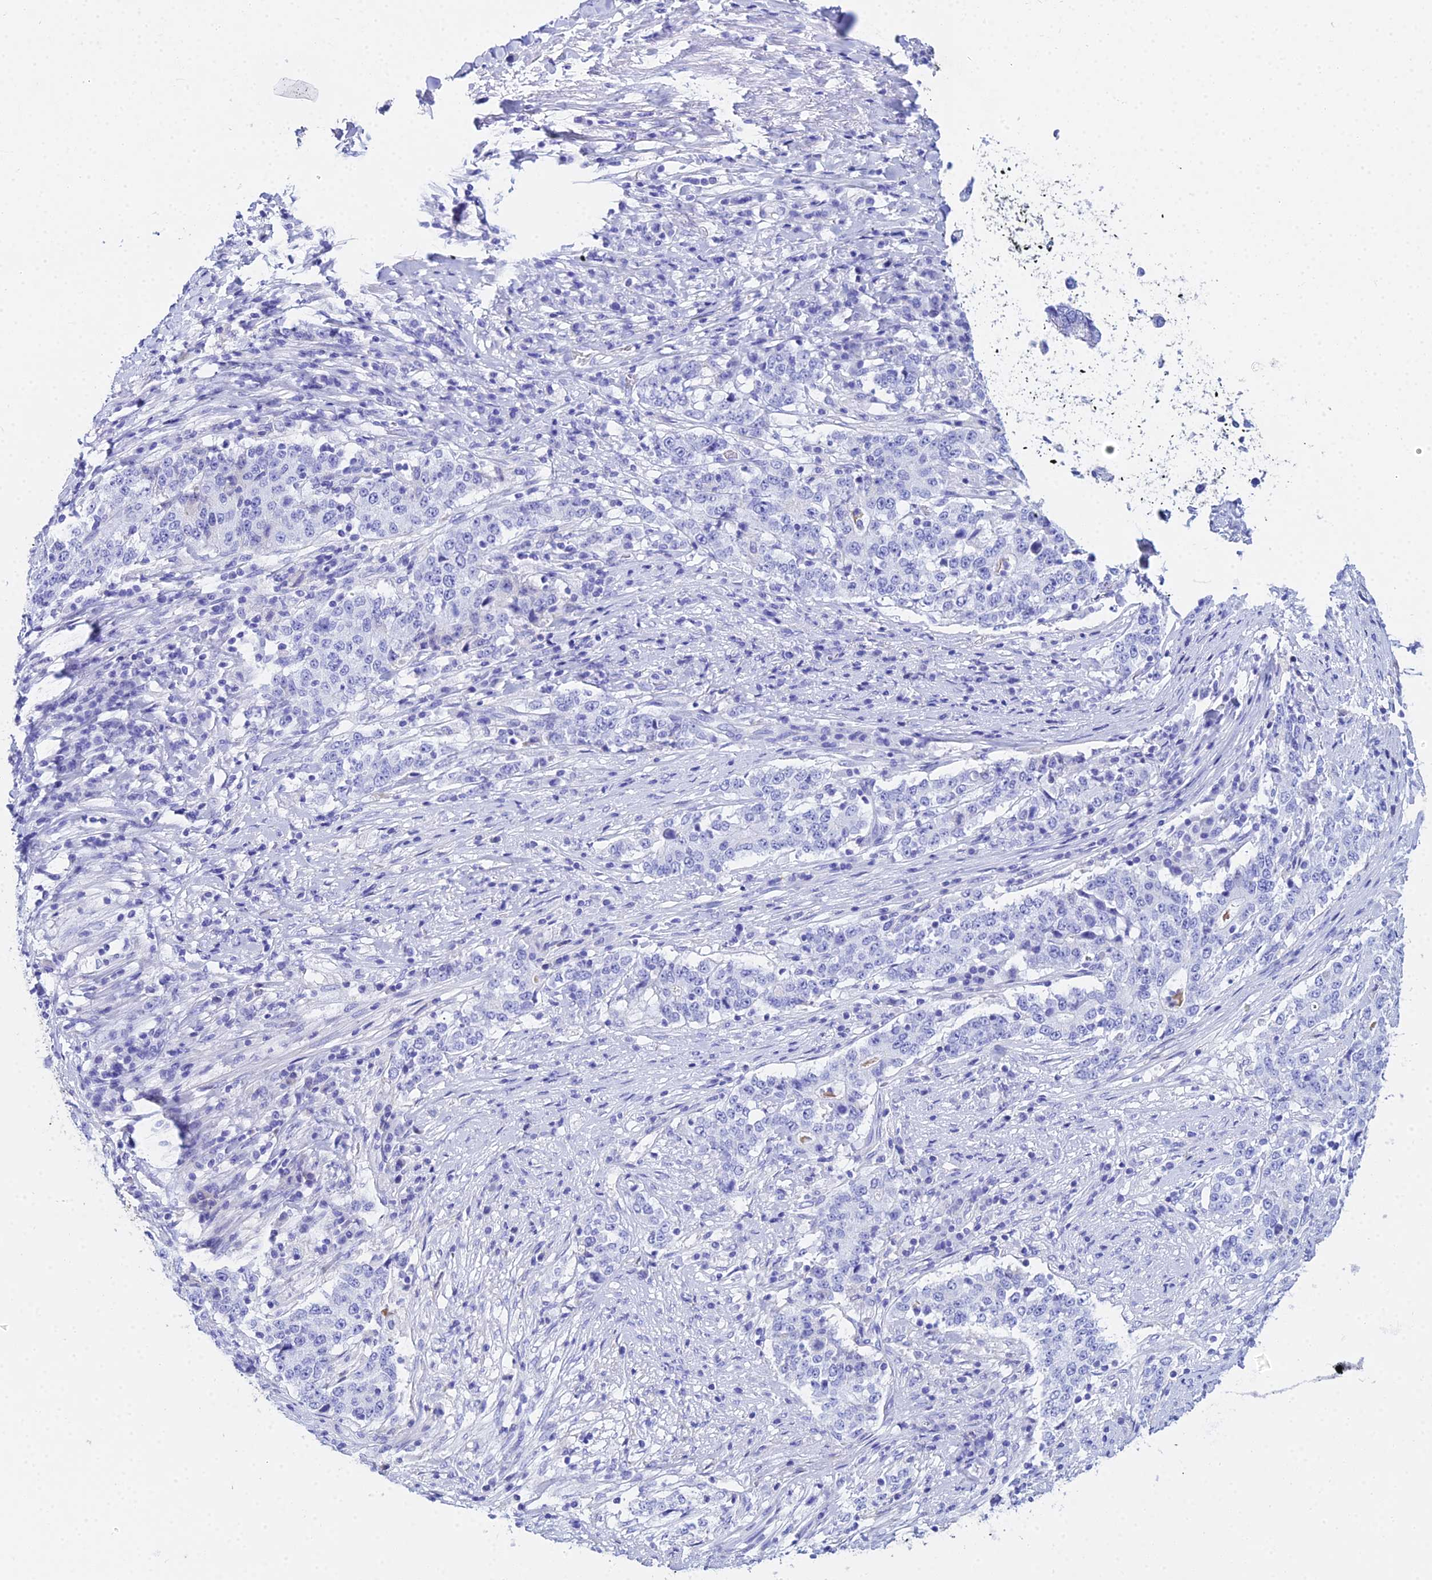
{"staining": {"intensity": "negative", "quantity": "none", "location": "none"}, "tissue": "stomach cancer", "cell_type": "Tumor cells", "image_type": "cancer", "snomed": [{"axis": "morphology", "description": "Adenocarcinoma, NOS"}, {"axis": "topography", "description": "Stomach"}], "caption": "Tumor cells show no significant protein staining in stomach cancer (adenocarcinoma).", "gene": "CELA3A", "patient": {"sex": "male", "age": 59}}